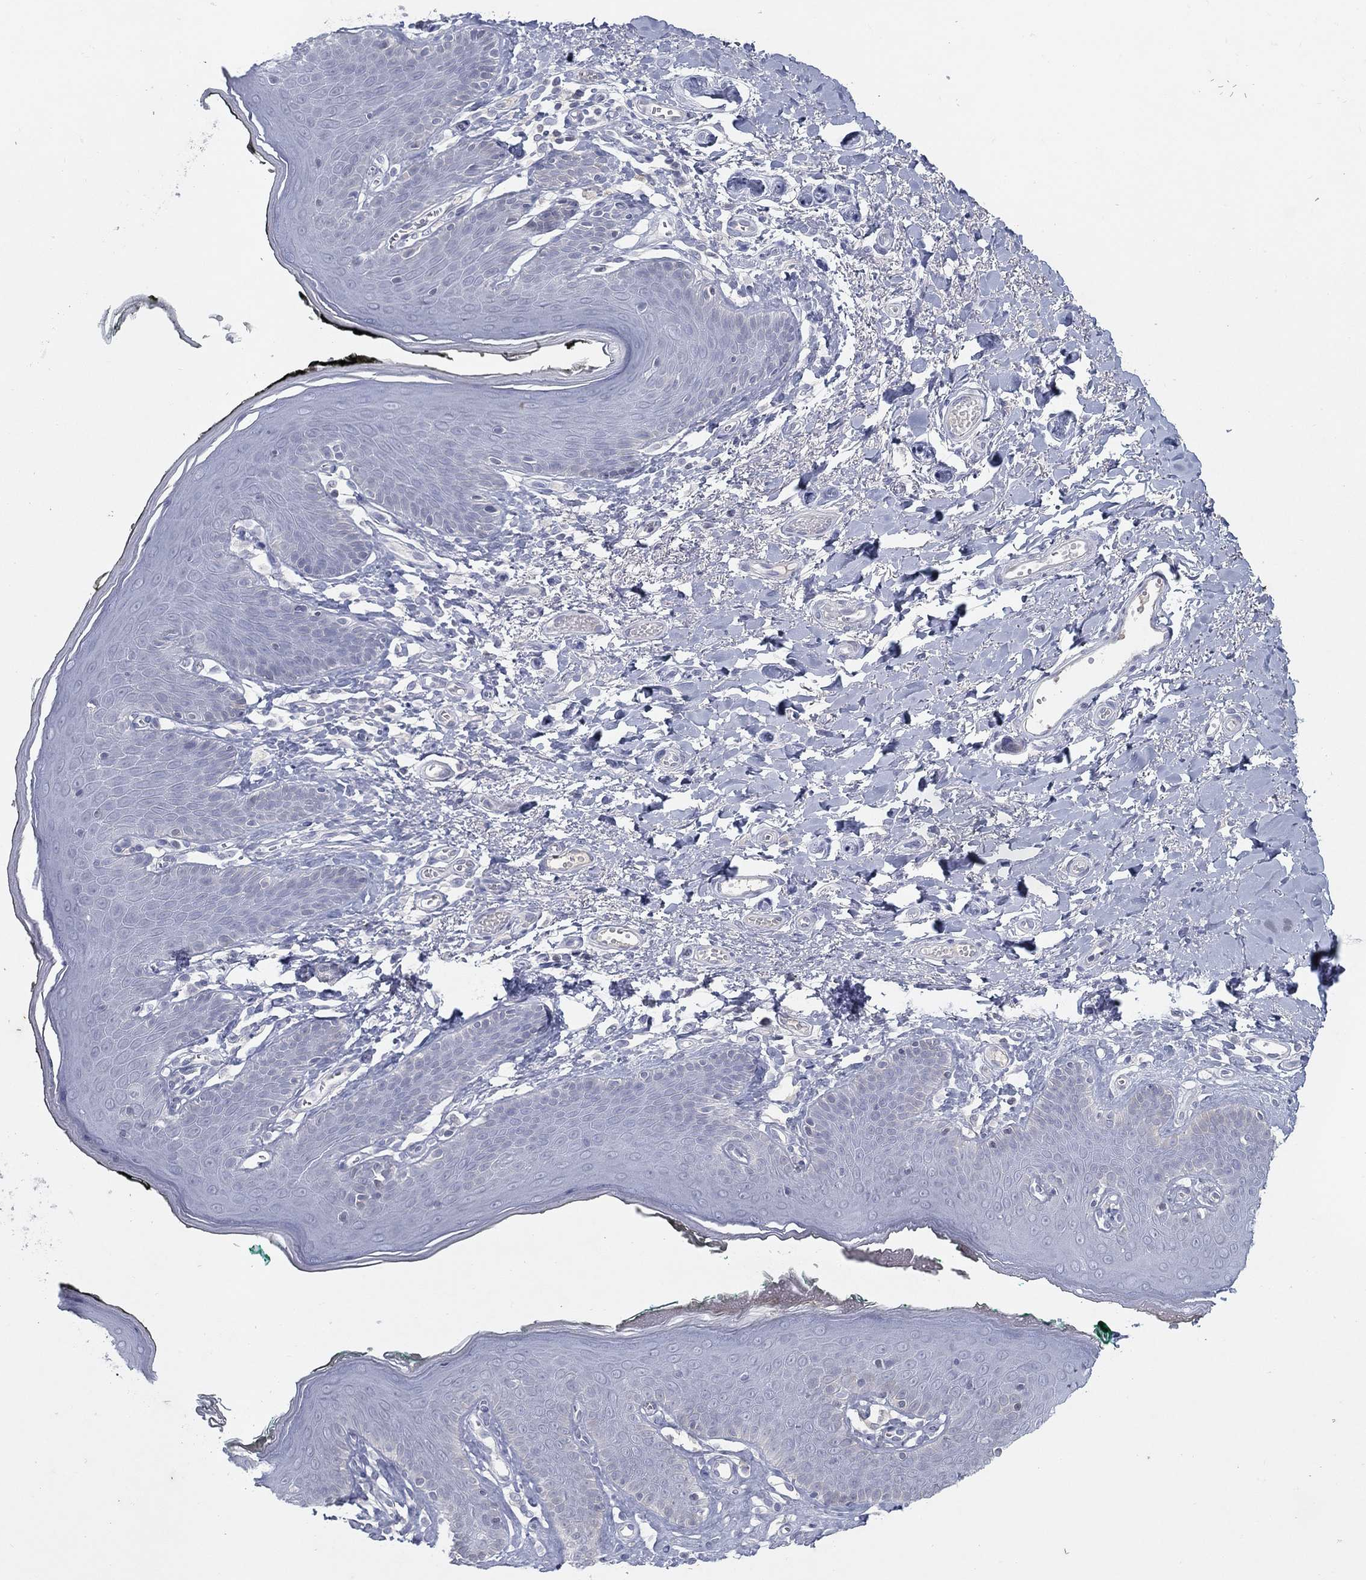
{"staining": {"intensity": "negative", "quantity": "none", "location": "none"}, "tissue": "vagina", "cell_type": "Squamous epithelial cells", "image_type": "normal", "snomed": [{"axis": "morphology", "description": "Normal tissue, NOS"}, {"axis": "topography", "description": "Vagina"}], "caption": "Vagina was stained to show a protein in brown. There is no significant positivity in squamous epithelial cells. (DAB immunohistochemistry (IHC) visualized using brightfield microscopy, high magnification).", "gene": "CPT1B", "patient": {"sex": "female", "age": 66}}